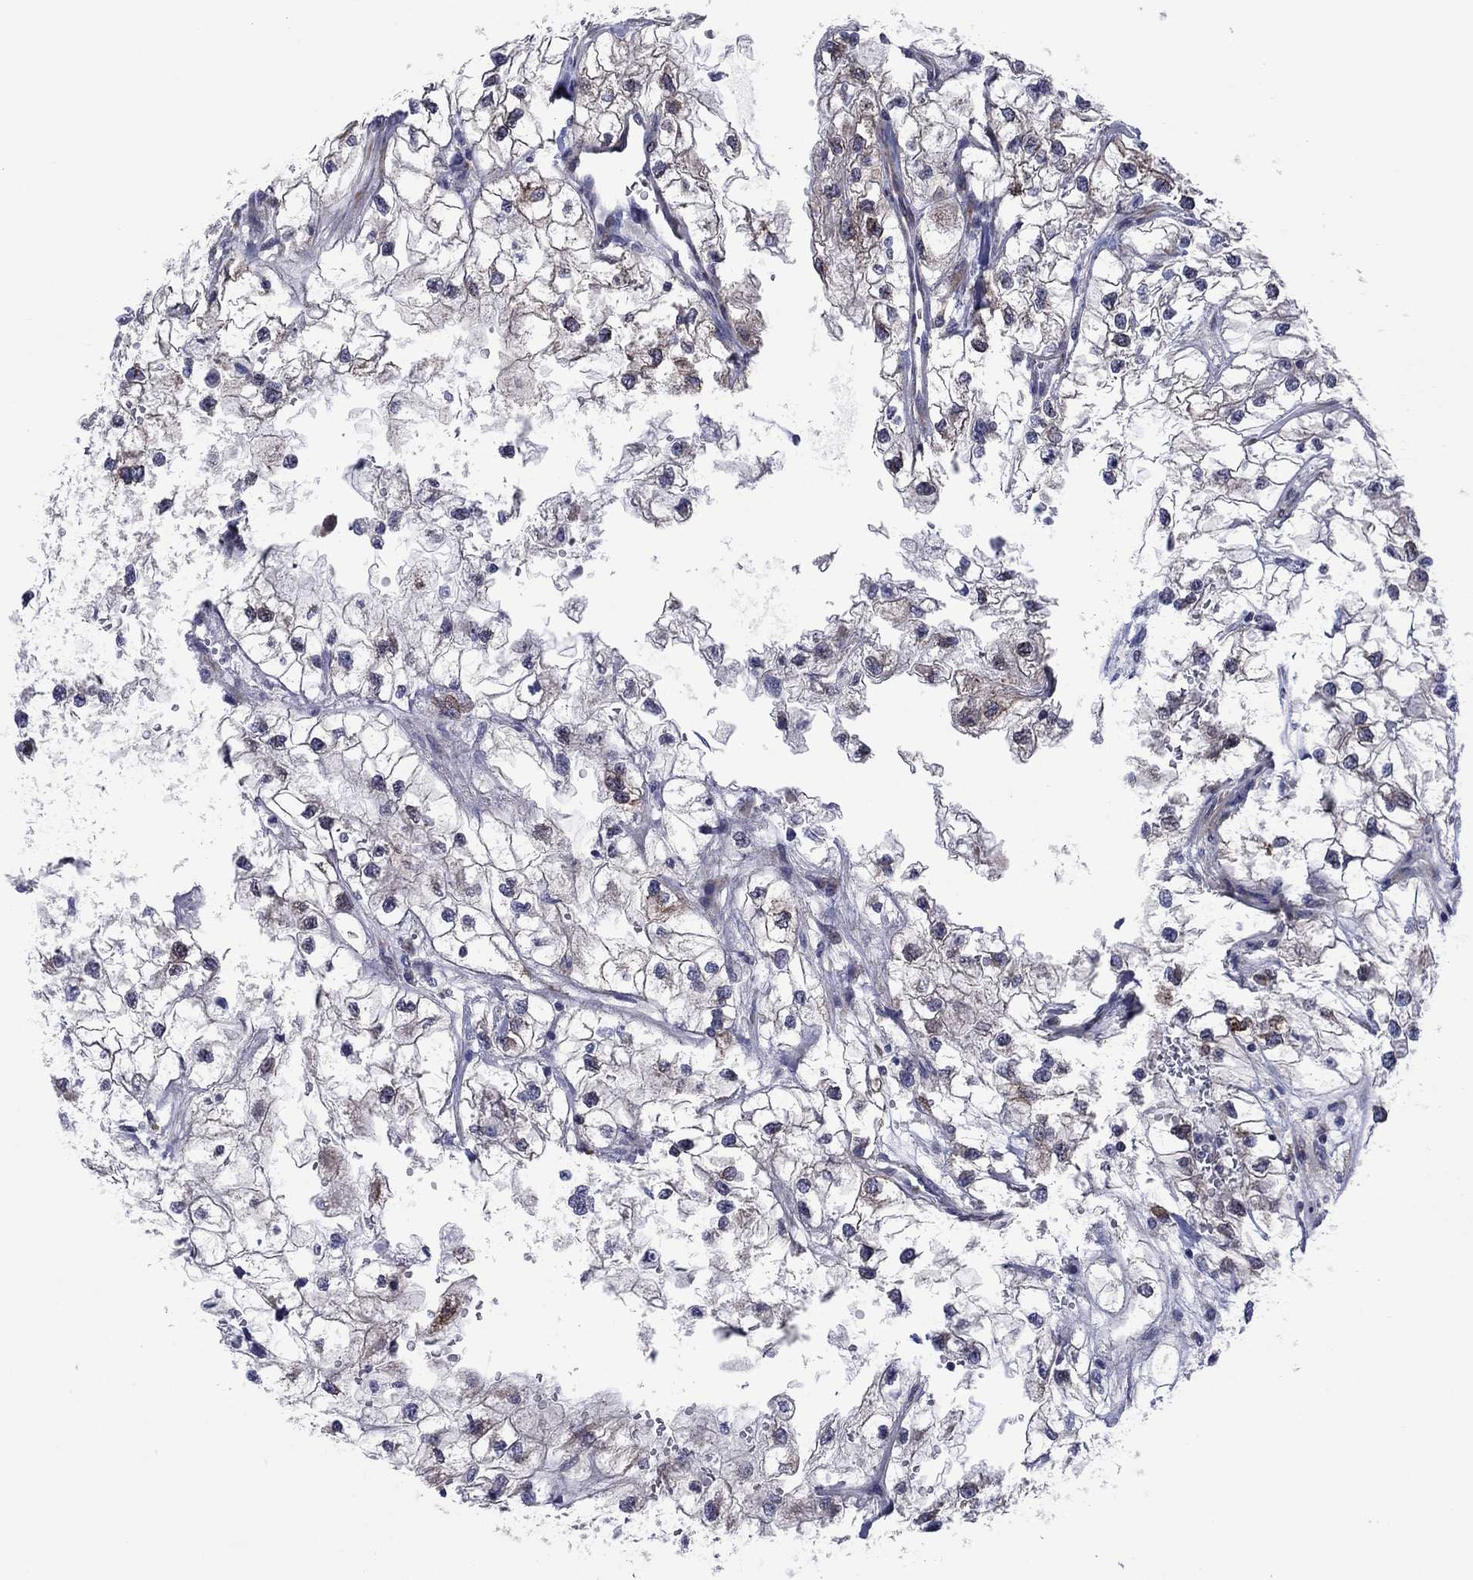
{"staining": {"intensity": "weak", "quantity": "25%-75%", "location": "cytoplasmic/membranous"}, "tissue": "renal cancer", "cell_type": "Tumor cells", "image_type": "cancer", "snomed": [{"axis": "morphology", "description": "Adenocarcinoma, NOS"}, {"axis": "topography", "description": "Kidney"}], "caption": "High-magnification brightfield microscopy of renal adenocarcinoma stained with DAB (3,3'-diaminobenzidine) (brown) and counterstained with hematoxylin (blue). tumor cells exhibit weak cytoplasmic/membranous staining is present in approximately25%-75% of cells.", "gene": "GPR155", "patient": {"sex": "male", "age": 59}}